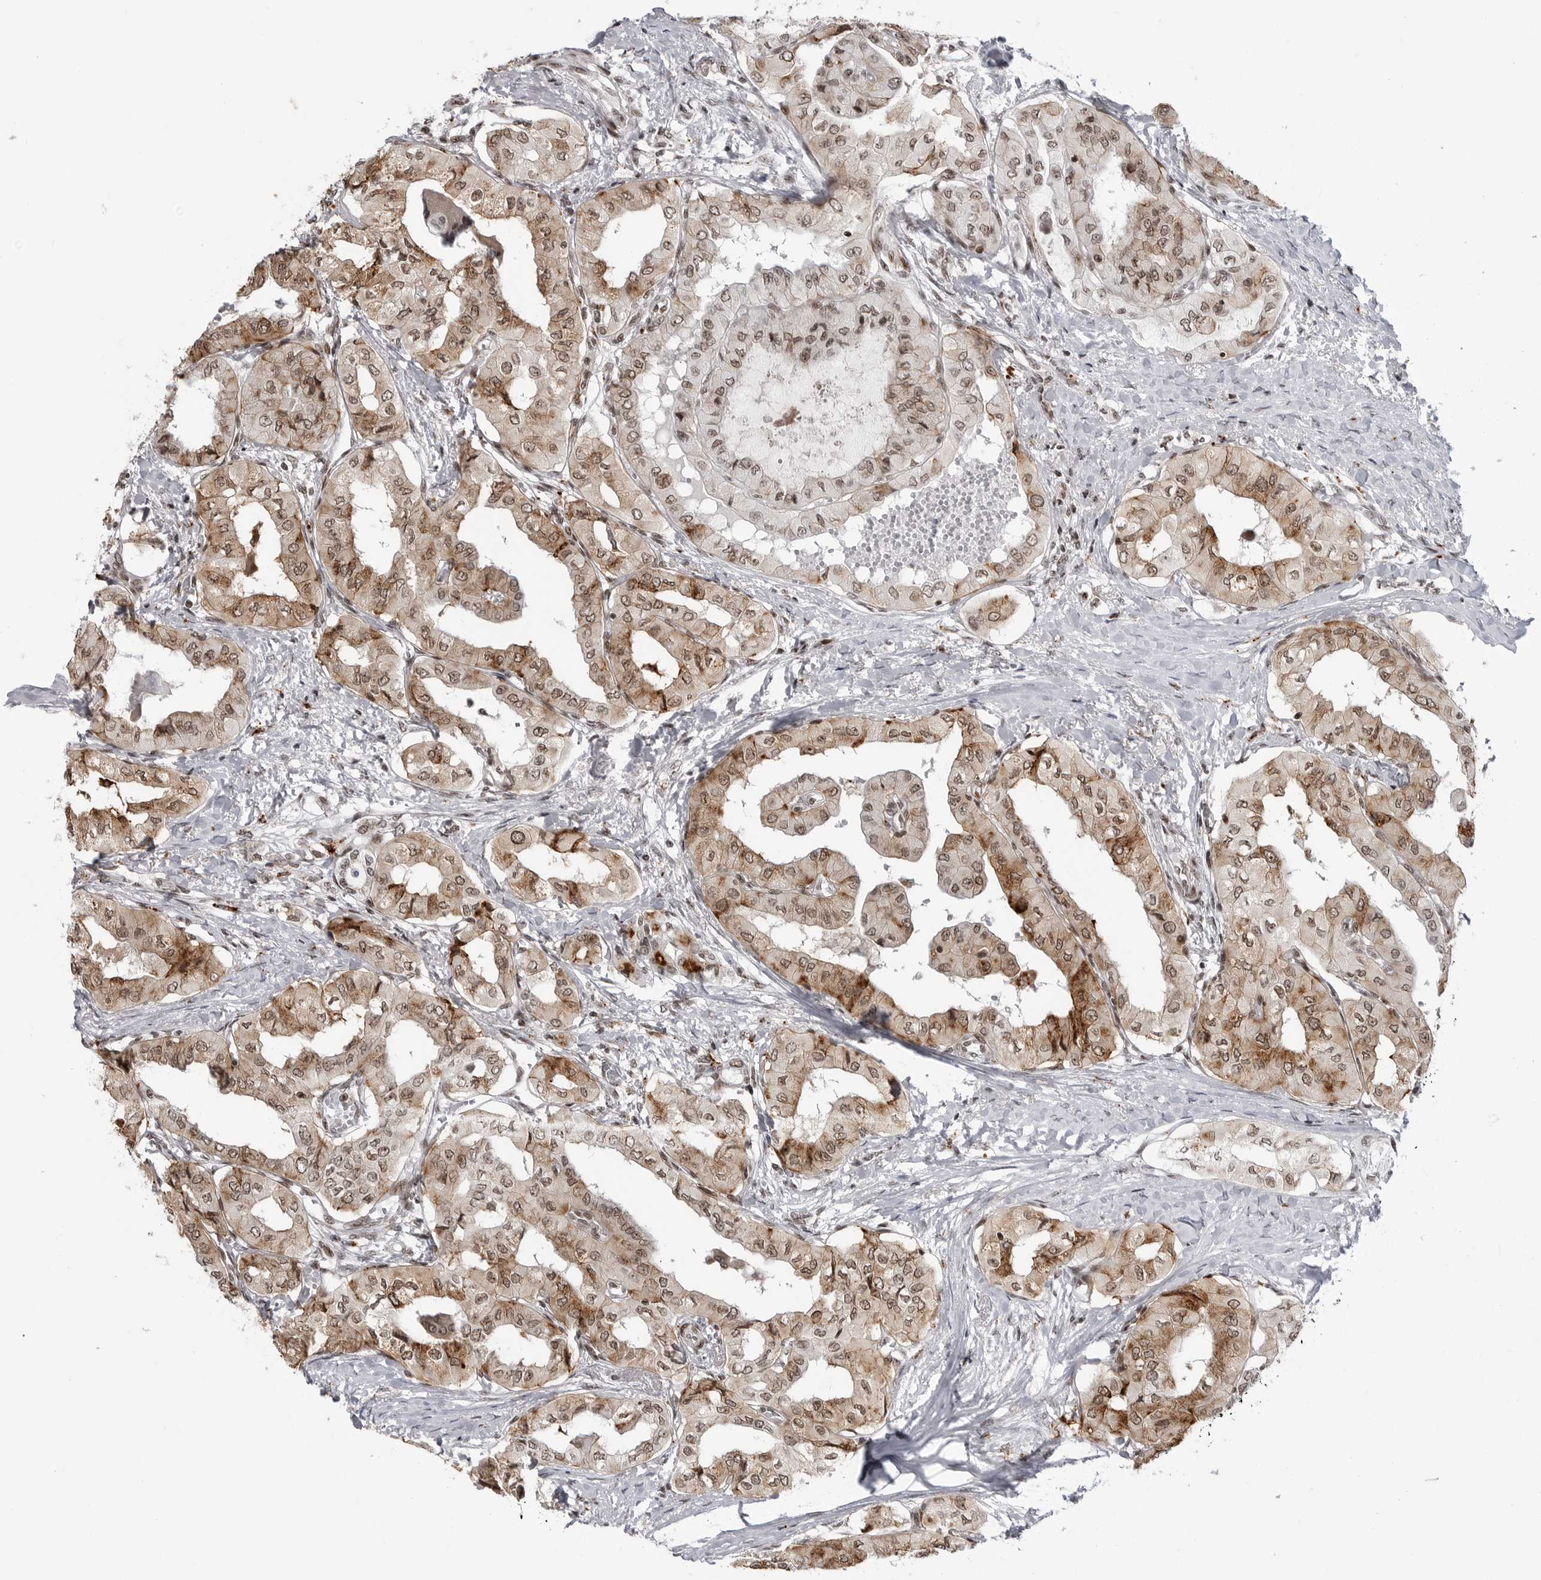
{"staining": {"intensity": "moderate", "quantity": ">75%", "location": "cytoplasmic/membranous,nuclear"}, "tissue": "thyroid cancer", "cell_type": "Tumor cells", "image_type": "cancer", "snomed": [{"axis": "morphology", "description": "Papillary adenocarcinoma, NOS"}, {"axis": "topography", "description": "Thyroid gland"}], "caption": "Immunohistochemistry (DAB) staining of human thyroid papillary adenocarcinoma shows moderate cytoplasmic/membranous and nuclear protein positivity in approximately >75% of tumor cells. The protein is shown in brown color, while the nuclei are stained blue.", "gene": "TRIM66", "patient": {"sex": "female", "age": 59}}